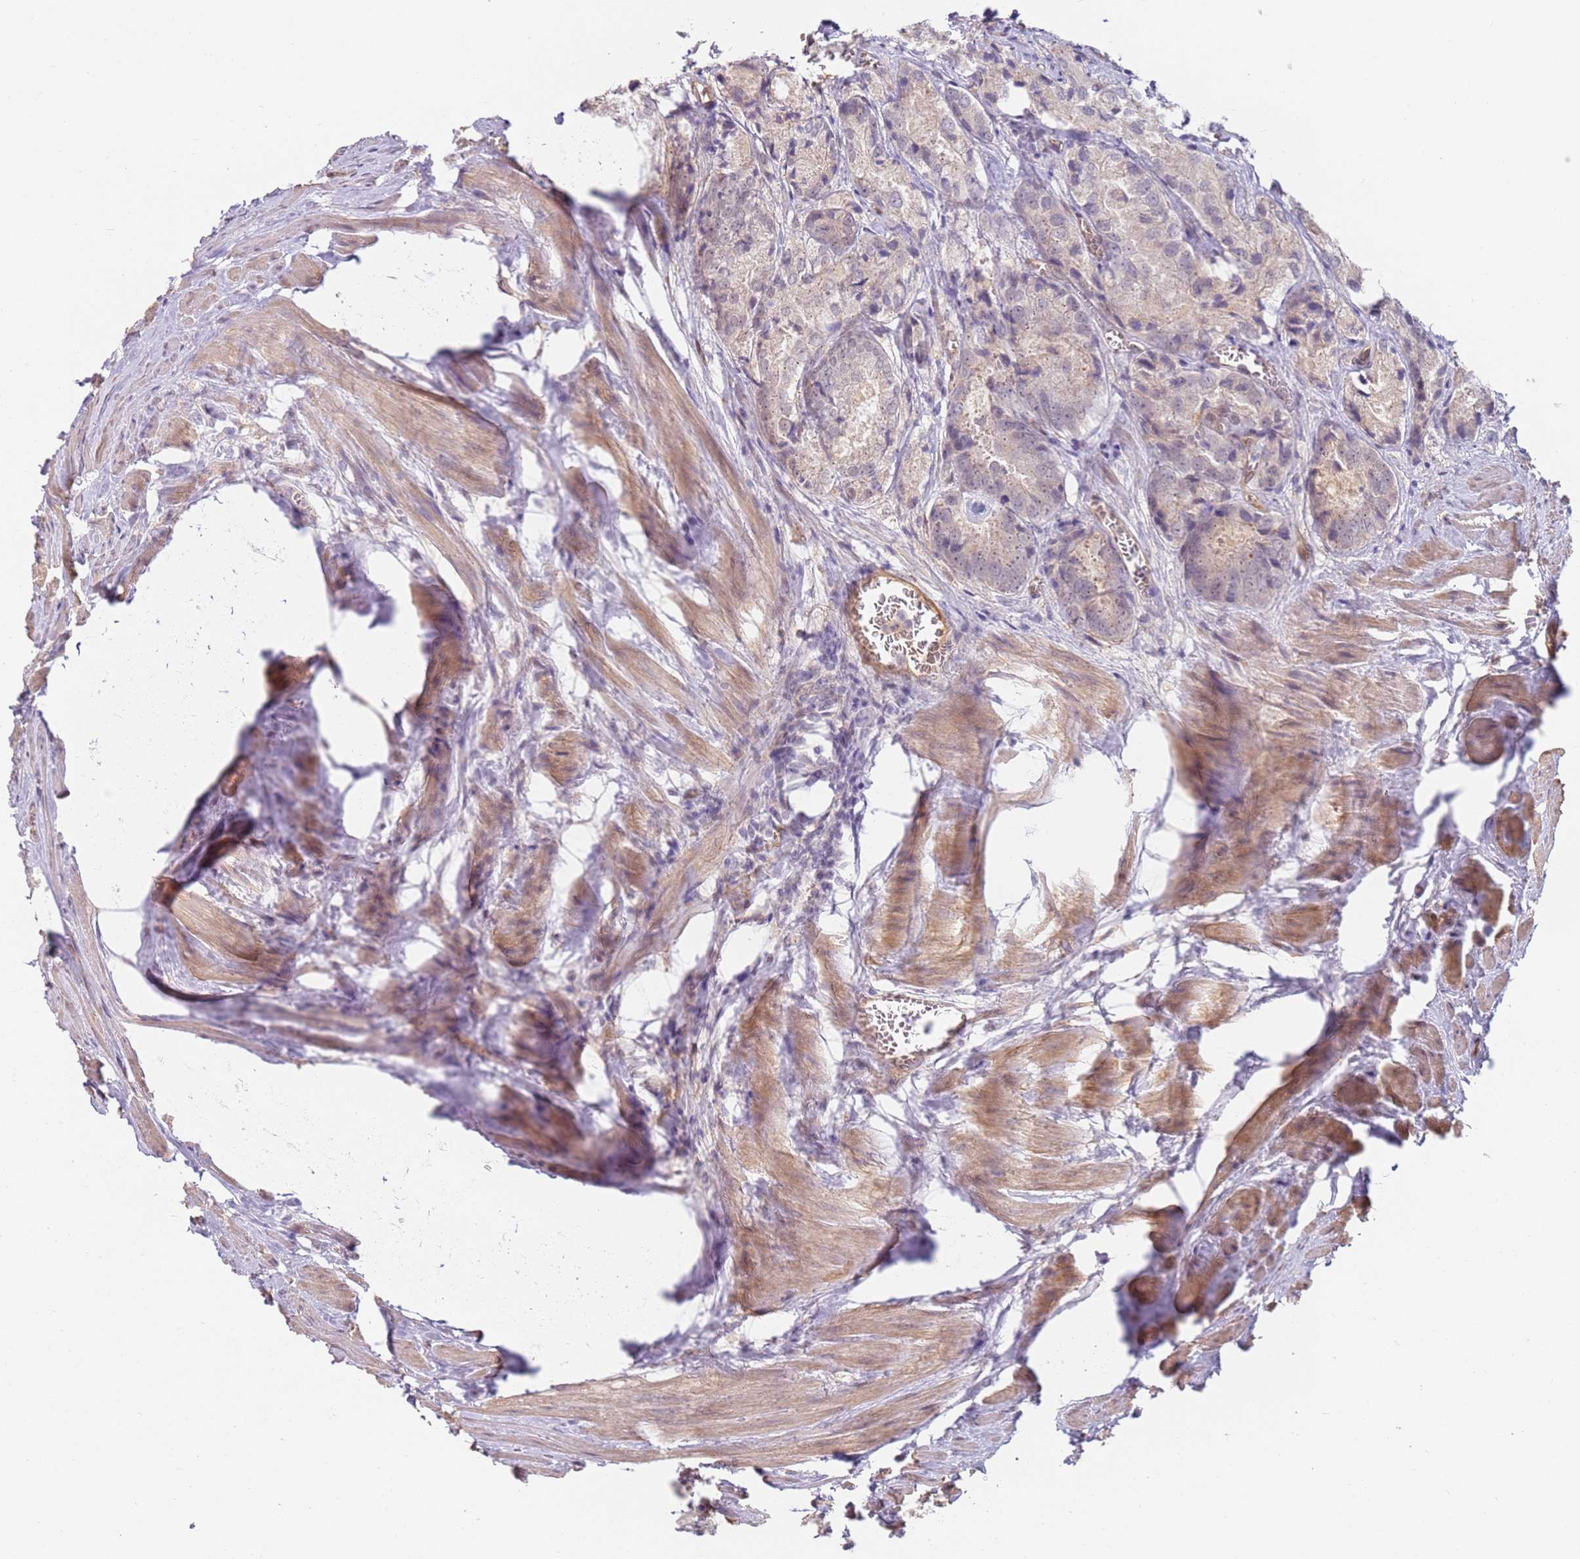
{"staining": {"intensity": "weak", "quantity": "25%-75%", "location": "cytoplasmic/membranous"}, "tissue": "prostate cancer", "cell_type": "Tumor cells", "image_type": "cancer", "snomed": [{"axis": "morphology", "description": "Adenocarcinoma, Low grade"}, {"axis": "topography", "description": "Prostate"}], "caption": "The immunohistochemical stain shows weak cytoplasmic/membranous expression in tumor cells of low-grade adenocarcinoma (prostate) tissue. (DAB IHC, brown staining for protein, blue staining for nuclei).", "gene": "WDR93", "patient": {"sex": "male", "age": 68}}